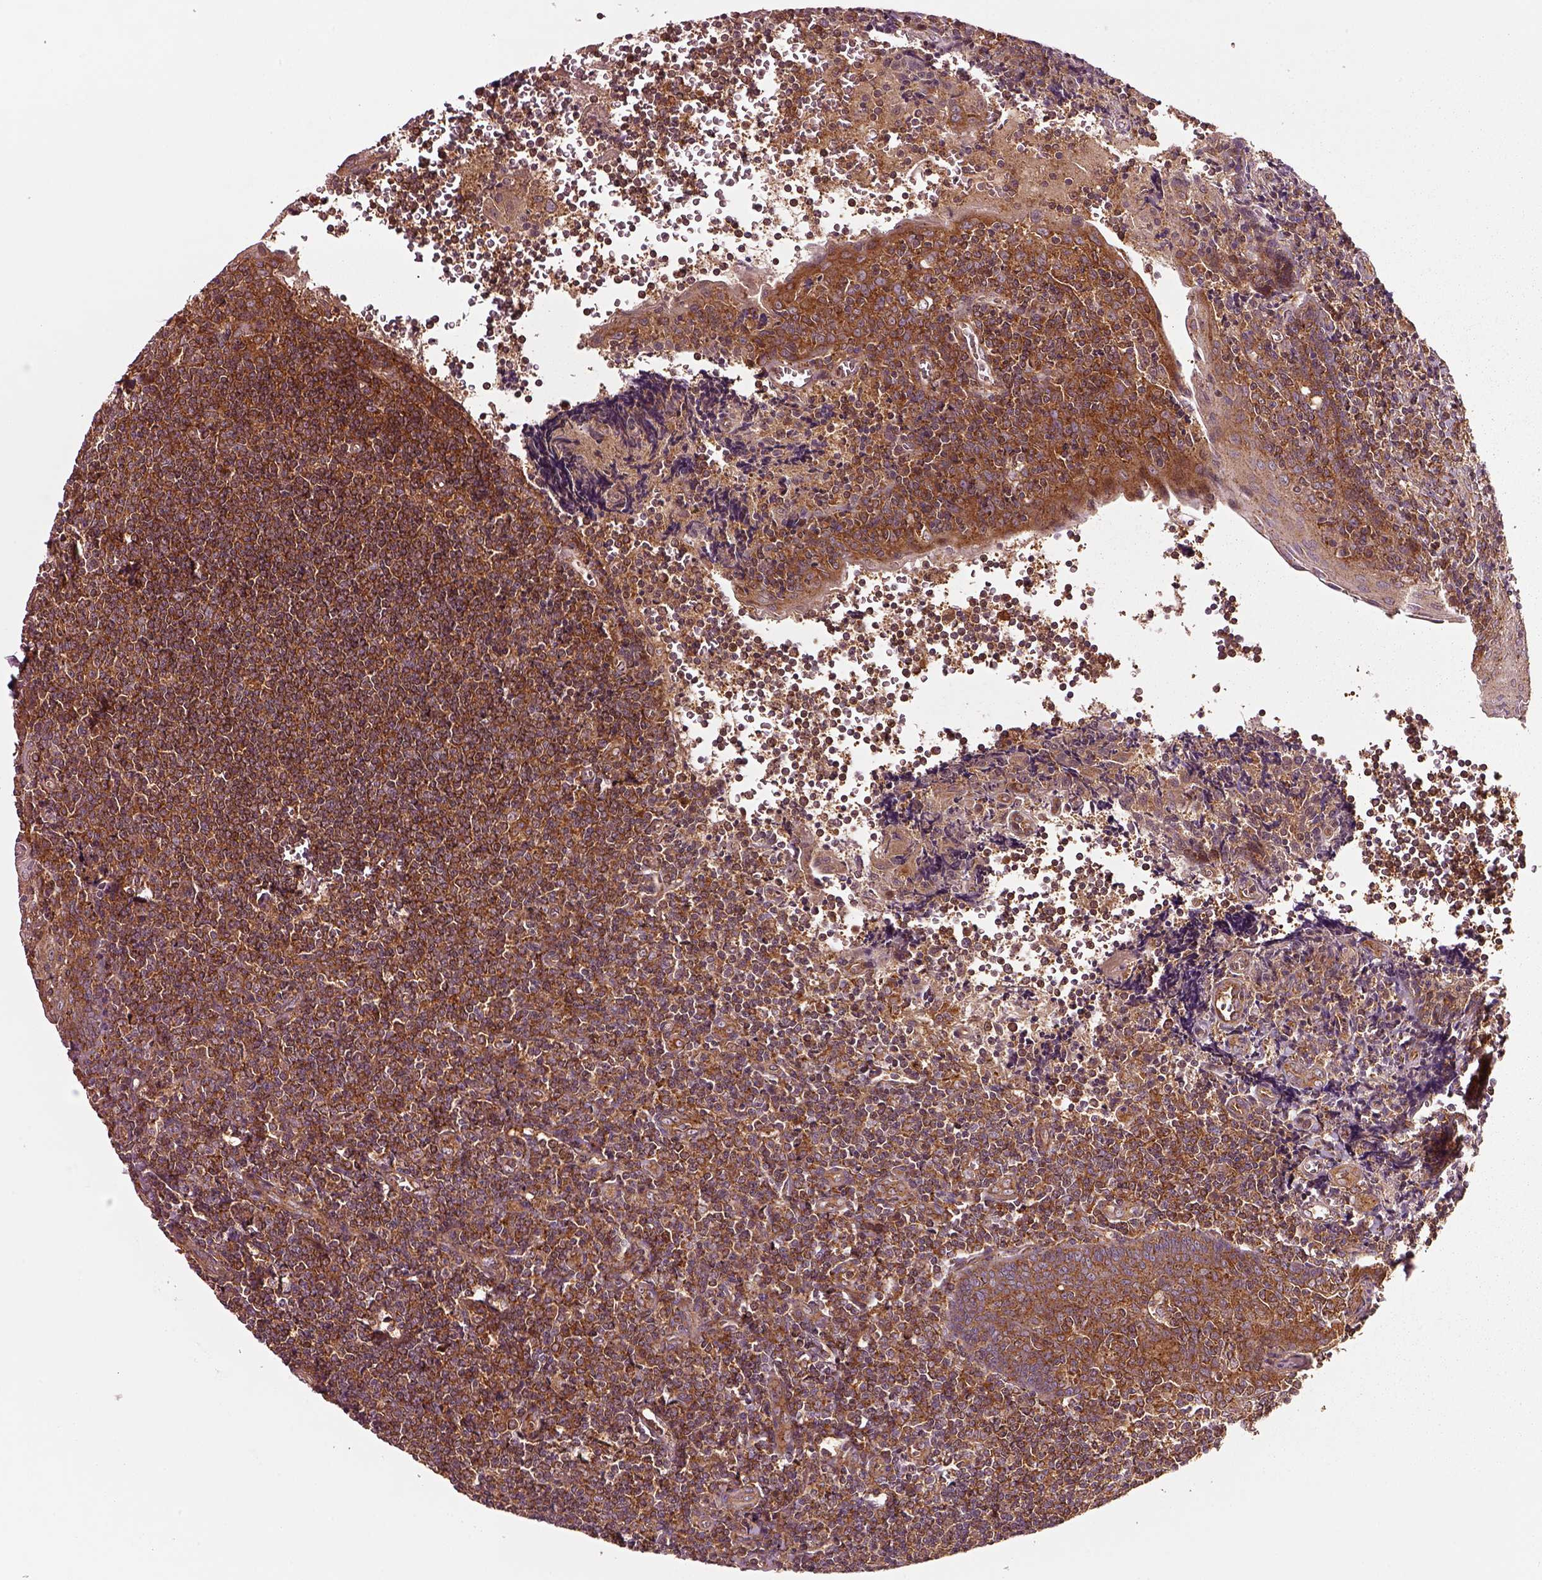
{"staining": {"intensity": "strong", "quantity": "25%-75%", "location": "cytoplasmic/membranous"}, "tissue": "tonsil", "cell_type": "Germinal center cells", "image_type": "normal", "snomed": [{"axis": "morphology", "description": "Normal tissue, NOS"}, {"axis": "morphology", "description": "Inflammation, NOS"}, {"axis": "topography", "description": "Tonsil"}], "caption": "Immunohistochemical staining of normal human tonsil exhibits strong cytoplasmic/membranous protein expression in approximately 25%-75% of germinal center cells.", "gene": "WASHC2A", "patient": {"sex": "female", "age": 31}}